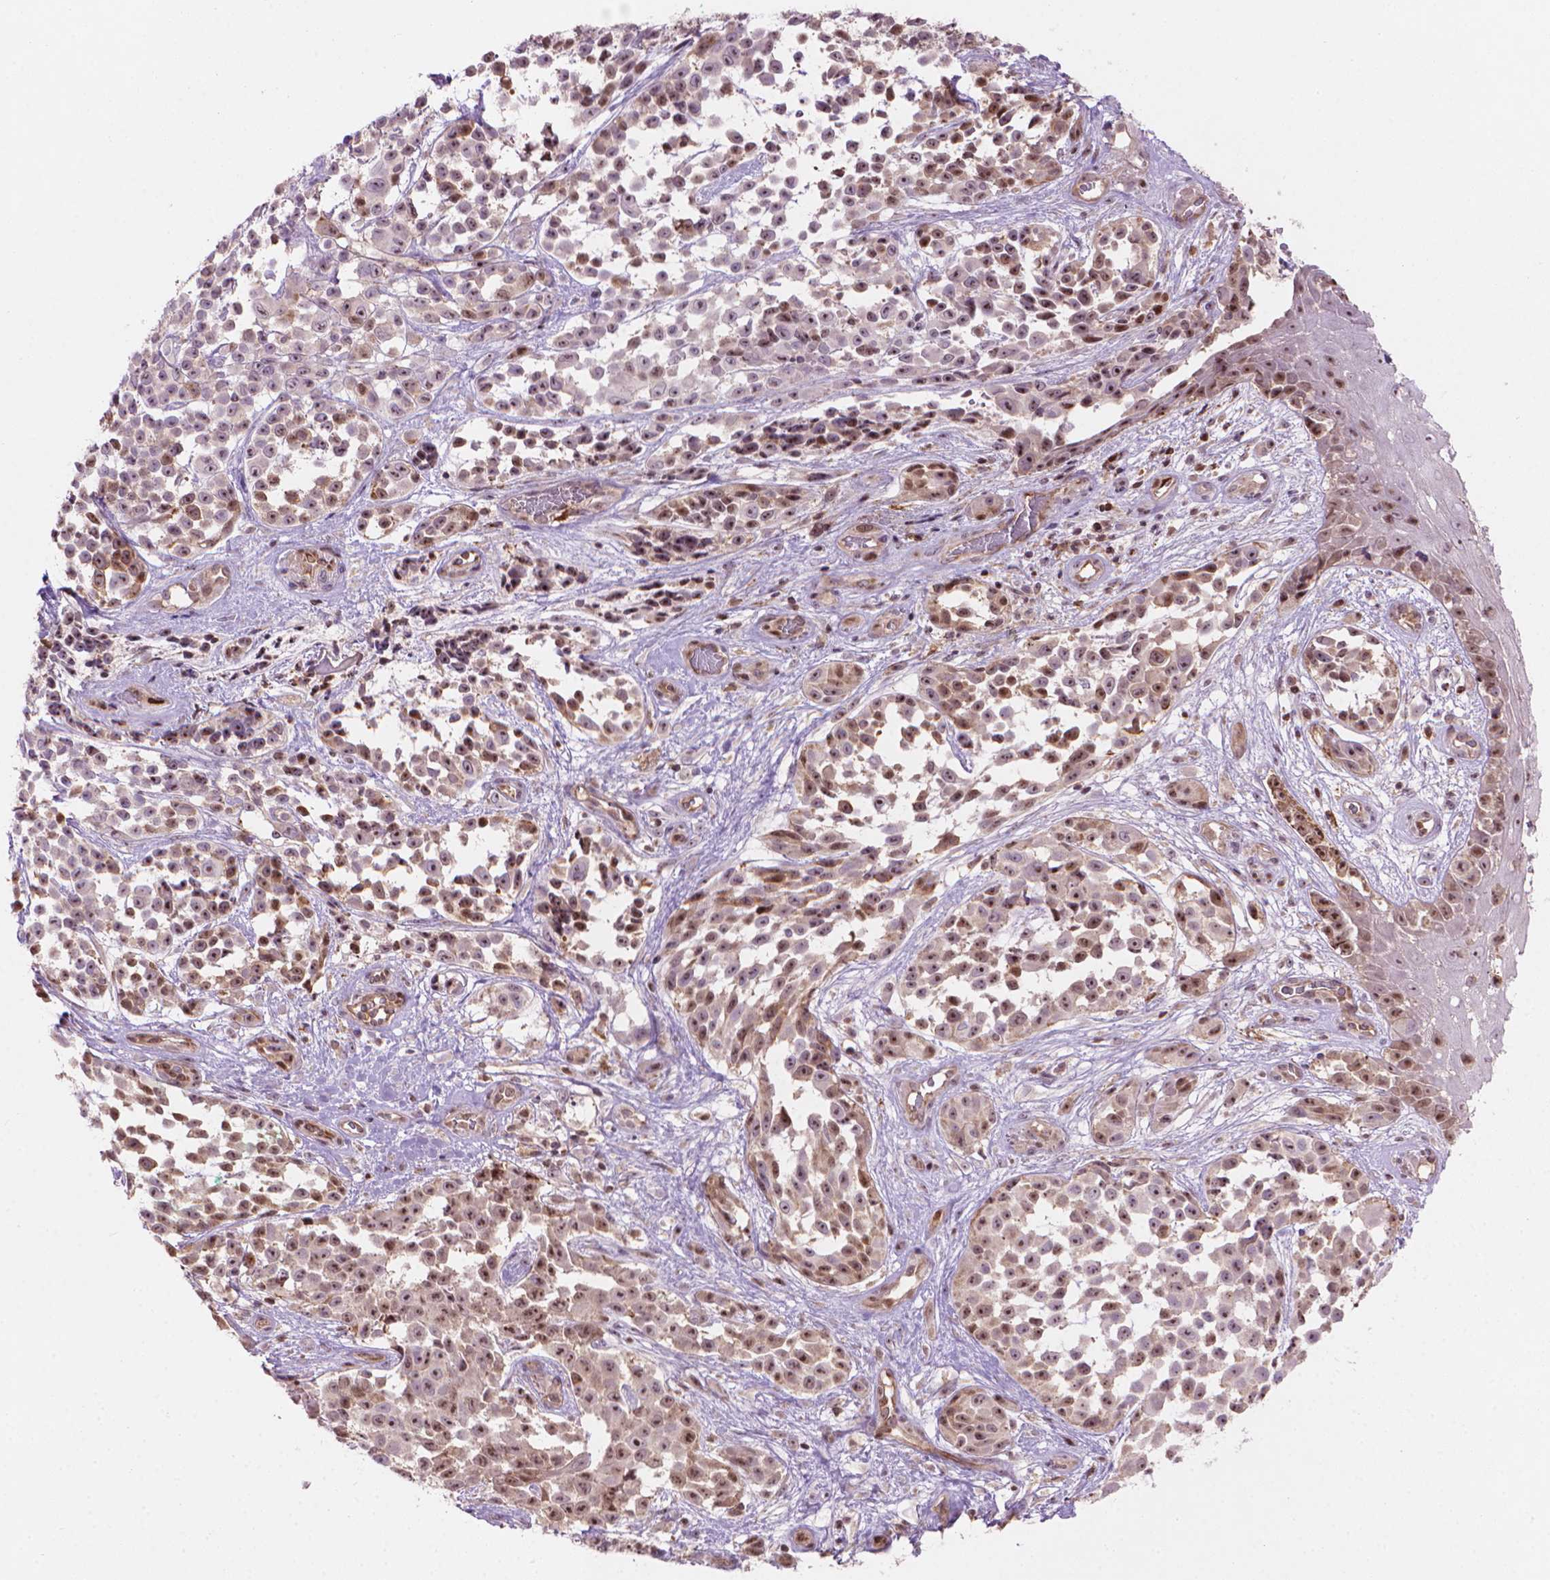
{"staining": {"intensity": "moderate", "quantity": ">75%", "location": "nuclear"}, "tissue": "melanoma", "cell_type": "Tumor cells", "image_type": "cancer", "snomed": [{"axis": "morphology", "description": "Malignant melanoma, NOS"}, {"axis": "topography", "description": "Skin"}], "caption": "Tumor cells reveal moderate nuclear positivity in approximately >75% of cells in melanoma.", "gene": "SMC2", "patient": {"sex": "female", "age": 88}}